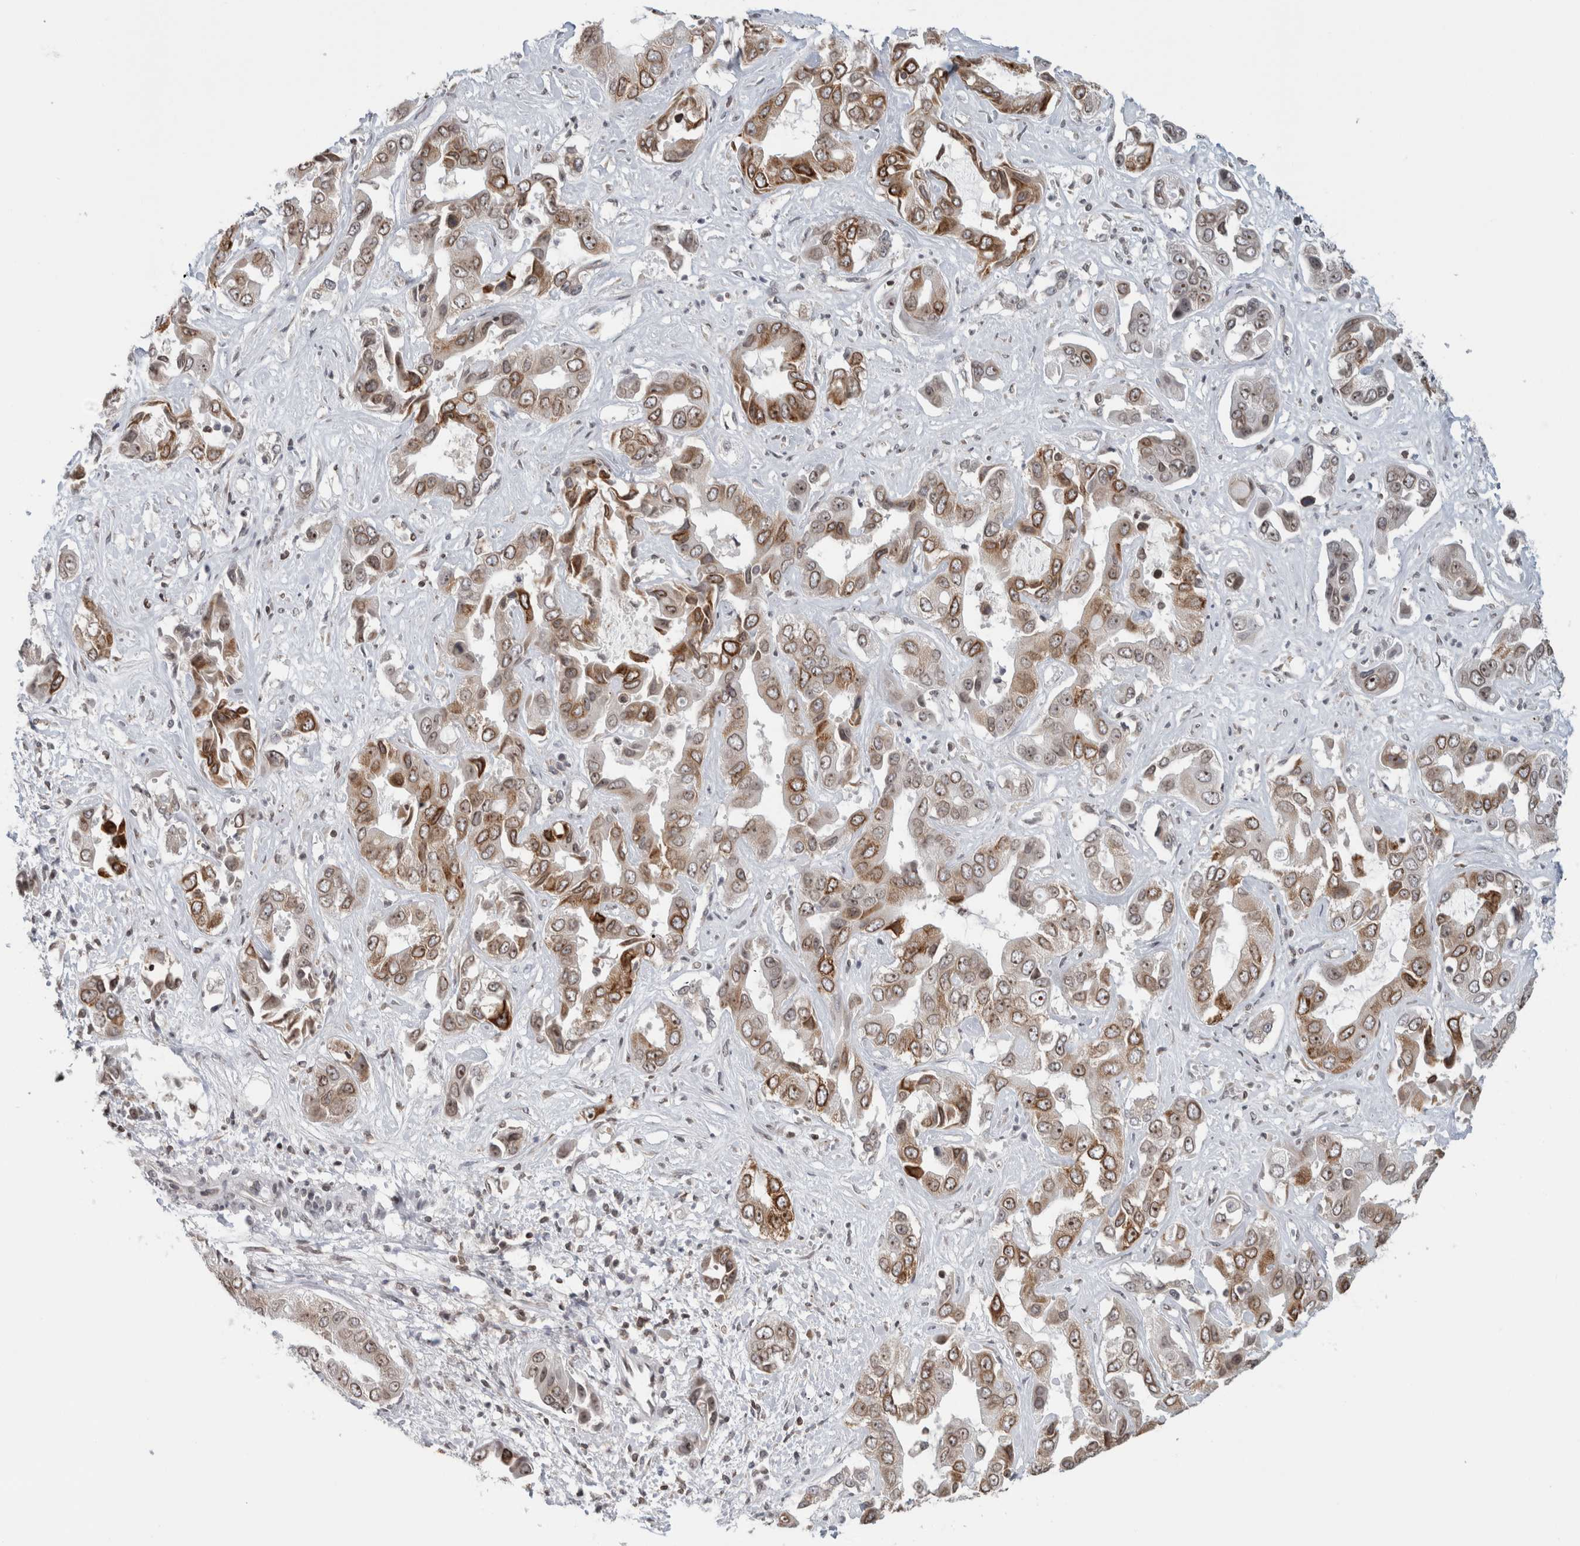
{"staining": {"intensity": "moderate", "quantity": "25%-75%", "location": "cytoplasmic/membranous,nuclear"}, "tissue": "liver cancer", "cell_type": "Tumor cells", "image_type": "cancer", "snomed": [{"axis": "morphology", "description": "Cholangiocarcinoma"}, {"axis": "topography", "description": "Liver"}], "caption": "Tumor cells reveal medium levels of moderate cytoplasmic/membranous and nuclear positivity in about 25%-75% of cells in liver cancer.", "gene": "RBMX2", "patient": {"sex": "female", "age": 52}}